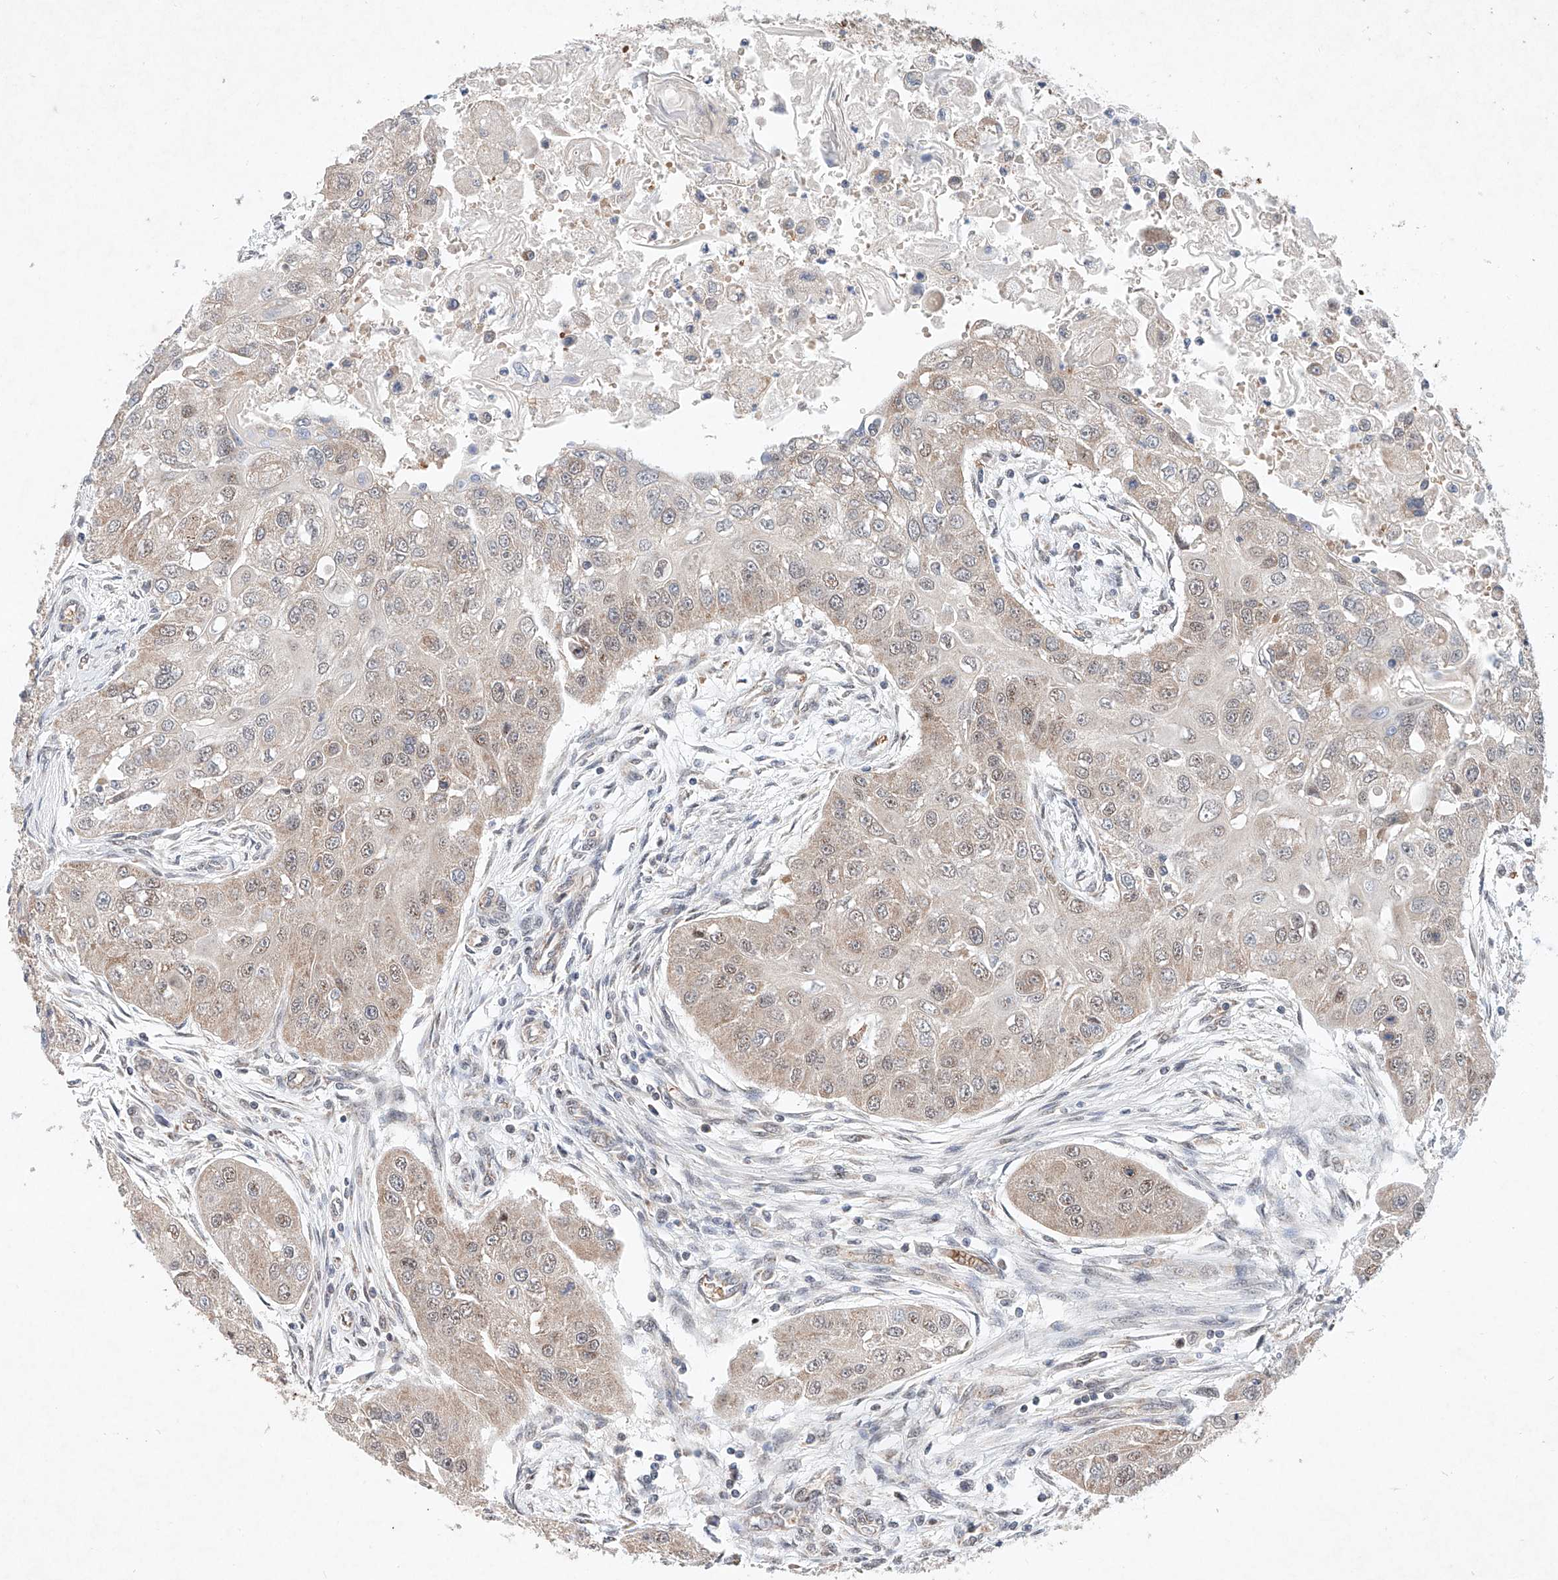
{"staining": {"intensity": "weak", "quantity": "25%-75%", "location": "cytoplasmic/membranous,nuclear"}, "tissue": "head and neck cancer", "cell_type": "Tumor cells", "image_type": "cancer", "snomed": [{"axis": "morphology", "description": "Normal tissue, NOS"}, {"axis": "morphology", "description": "Squamous cell carcinoma, NOS"}, {"axis": "topography", "description": "Skeletal muscle"}, {"axis": "topography", "description": "Head-Neck"}], "caption": "This micrograph displays immunohistochemistry staining of human head and neck cancer, with low weak cytoplasmic/membranous and nuclear staining in about 25%-75% of tumor cells.", "gene": "FASTK", "patient": {"sex": "male", "age": 51}}